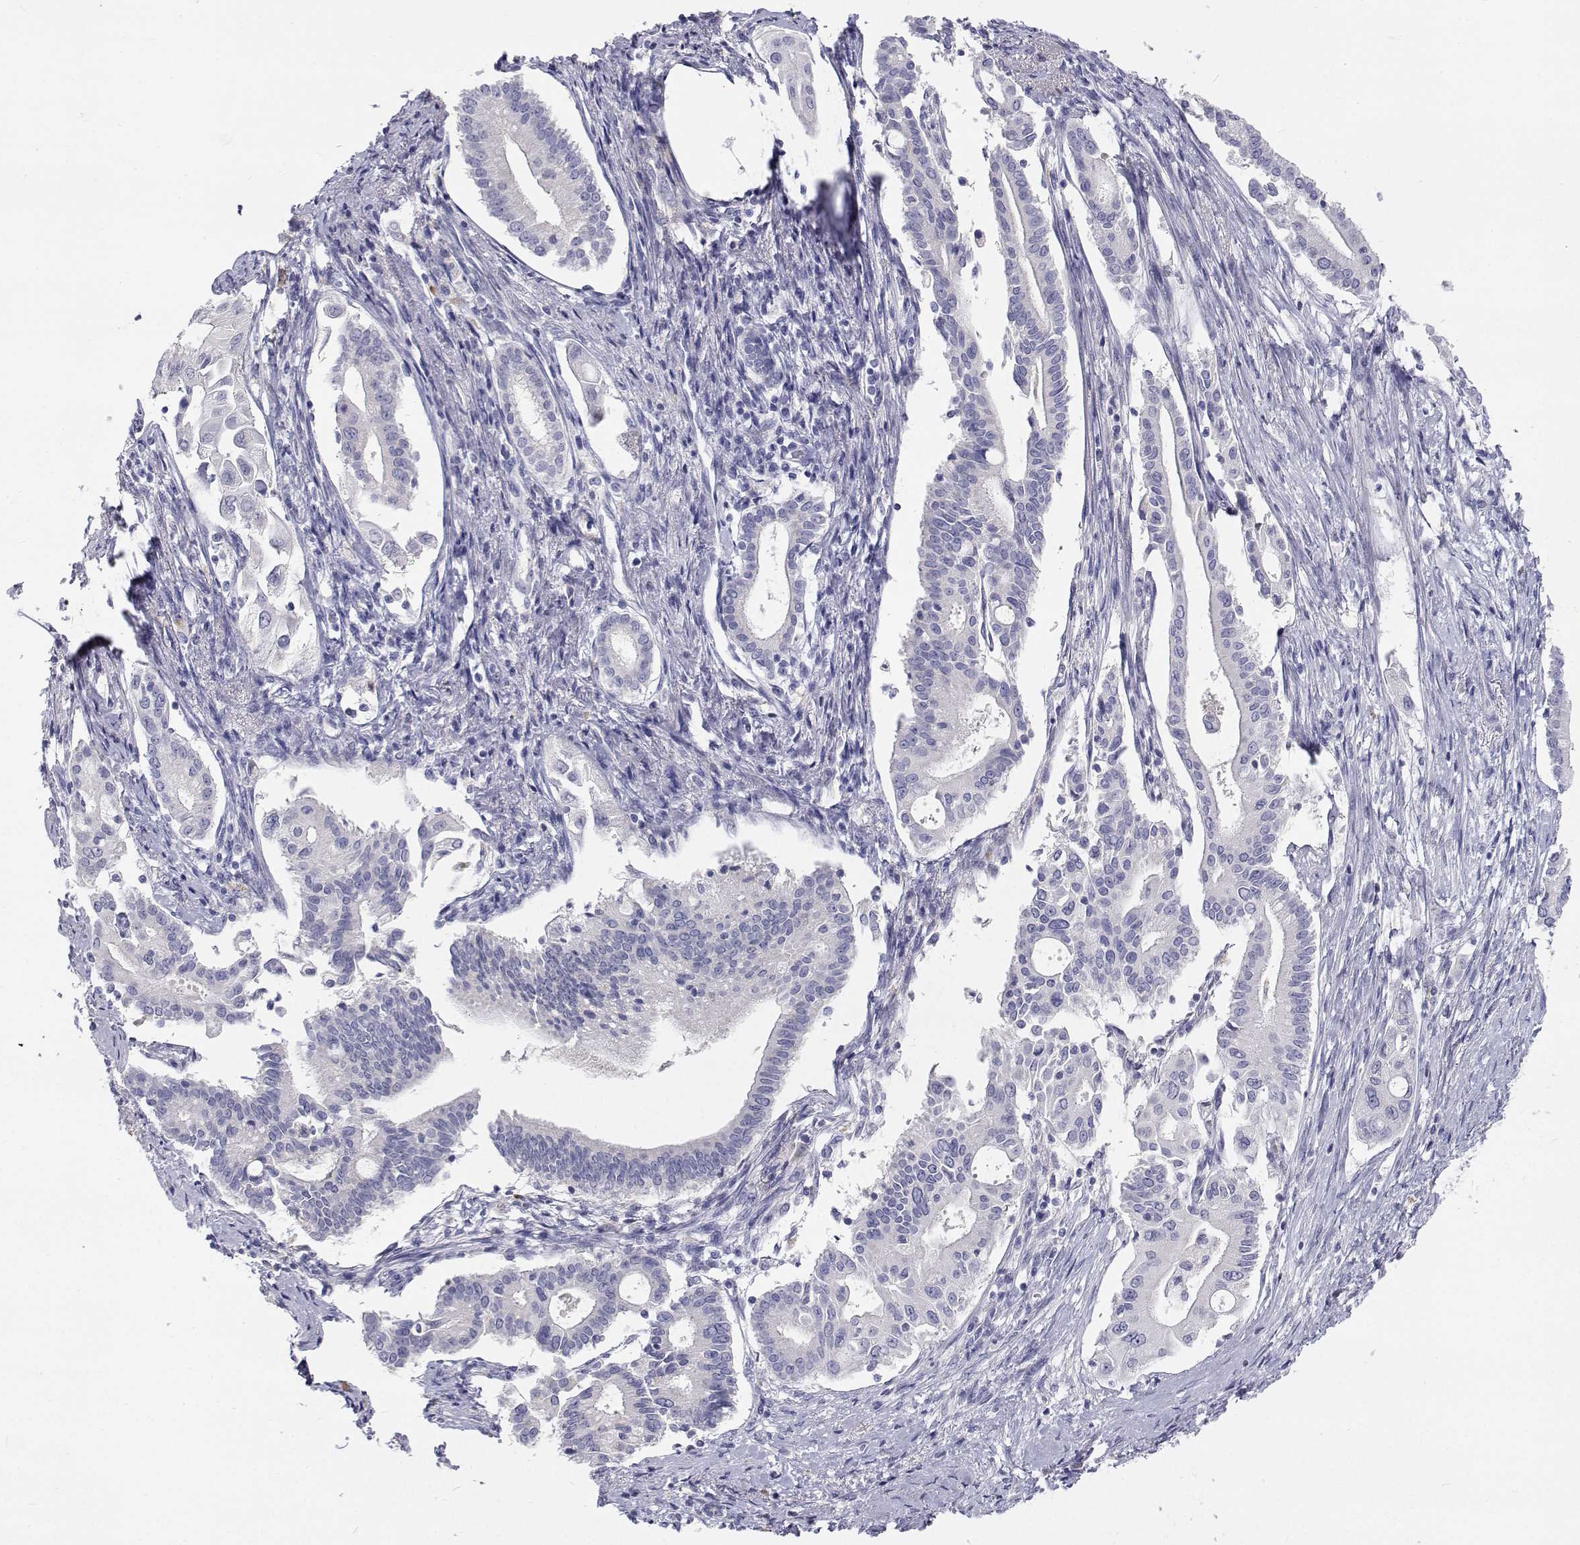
{"staining": {"intensity": "negative", "quantity": "none", "location": "none"}, "tissue": "pancreatic cancer", "cell_type": "Tumor cells", "image_type": "cancer", "snomed": [{"axis": "morphology", "description": "Adenocarcinoma, NOS"}, {"axis": "topography", "description": "Pancreas"}], "caption": "This is a image of immunohistochemistry staining of pancreatic adenocarcinoma, which shows no positivity in tumor cells.", "gene": "NCR2", "patient": {"sex": "female", "age": 68}}